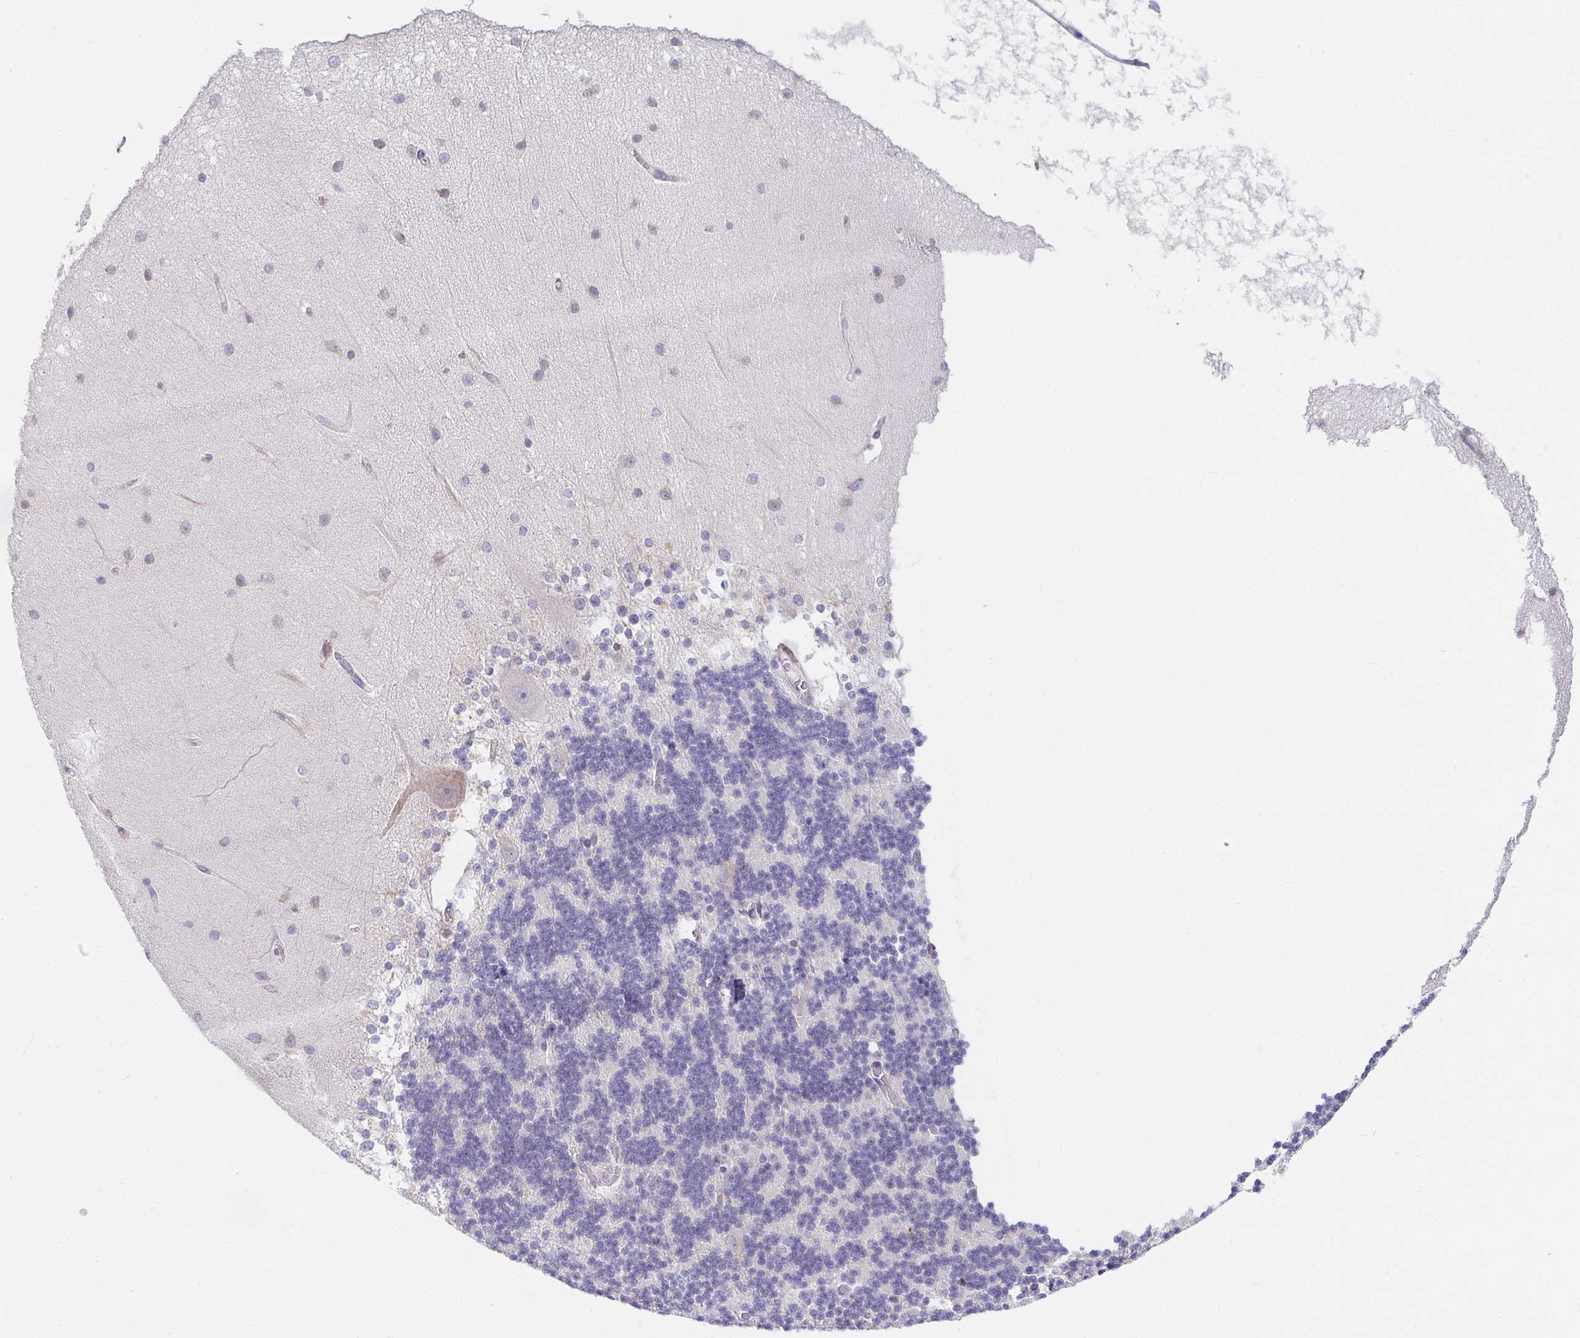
{"staining": {"intensity": "negative", "quantity": "none", "location": "none"}, "tissue": "cerebellum", "cell_type": "Cells in granular layer", "image_type": "normal", "snomed": [{"axis": "morphology", "description": "Normal tissue, NOS"}, {"axis": "topography", "description": "Cerebellum"}], "caption": "Immunohistochemistry (IHC) micrograph of normal cerebellum: cerebellum stained with DAB exhibits no significant protein staining in cells in granular layer.", "gene": "ADAM8", "patient": {"sex": "female", "age": 54}}